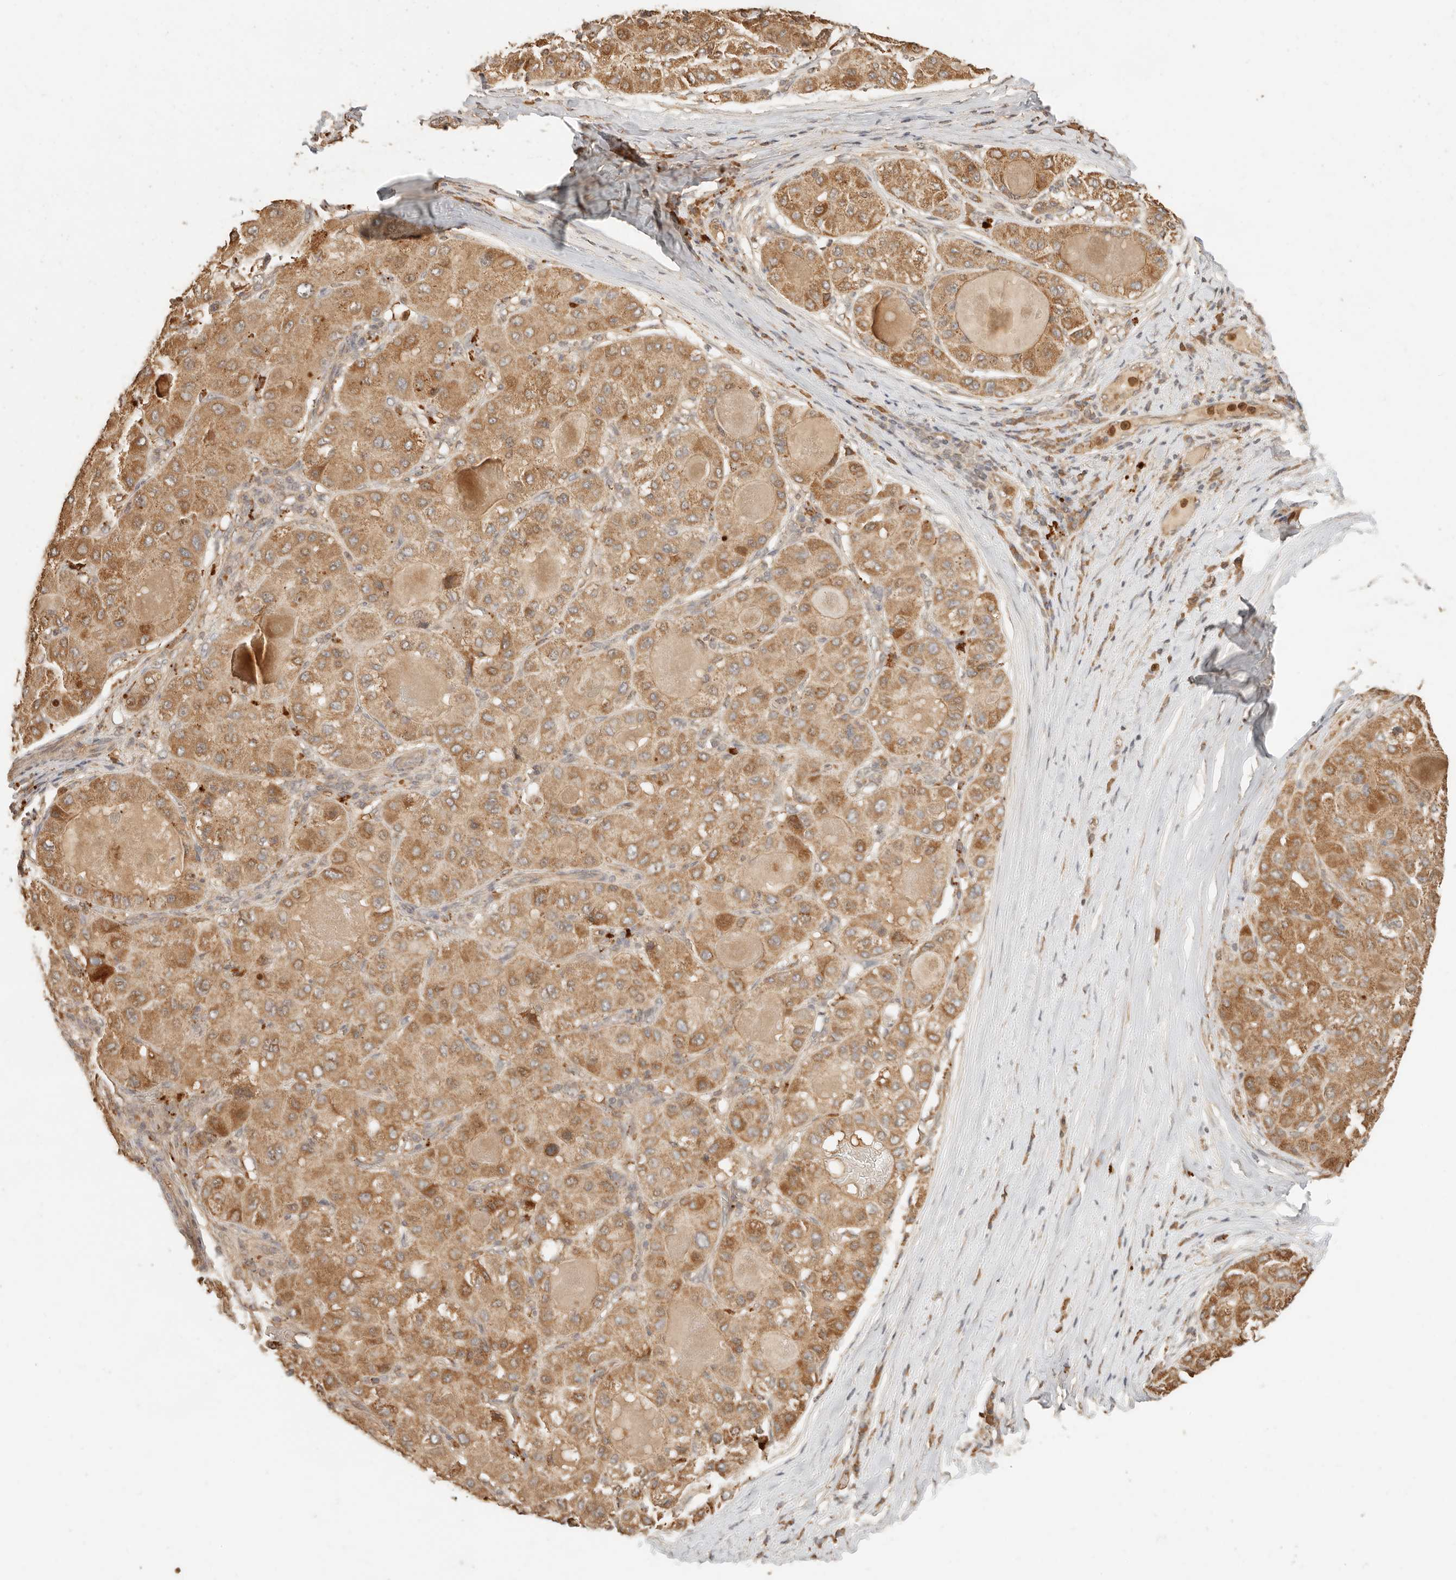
{"staining": {"intensity": "moderate", "quantity": ">75%", "location": "cytoplasmic/membranous"}, "tissue": "liver cancer", "cell_type": "Tumor cells", "image_type": "cancer", "snomed": [{"axis": "morphology", "description": "Carcinoma, Hepatocellular, NOS"}, {"axis": "topography", "description": "Liver"}], "caption": "Moderate cytoplasmic/membranous protein expression is appreciated in approximately >75% of tumor cells in hepatocellular carcinoma (liver). Immunohistochemistry (ihc) stains the protein in brown and the nuclei are stained blue.", "gene": "INTS11", "patient": {"sex": "male", "age": 80}}